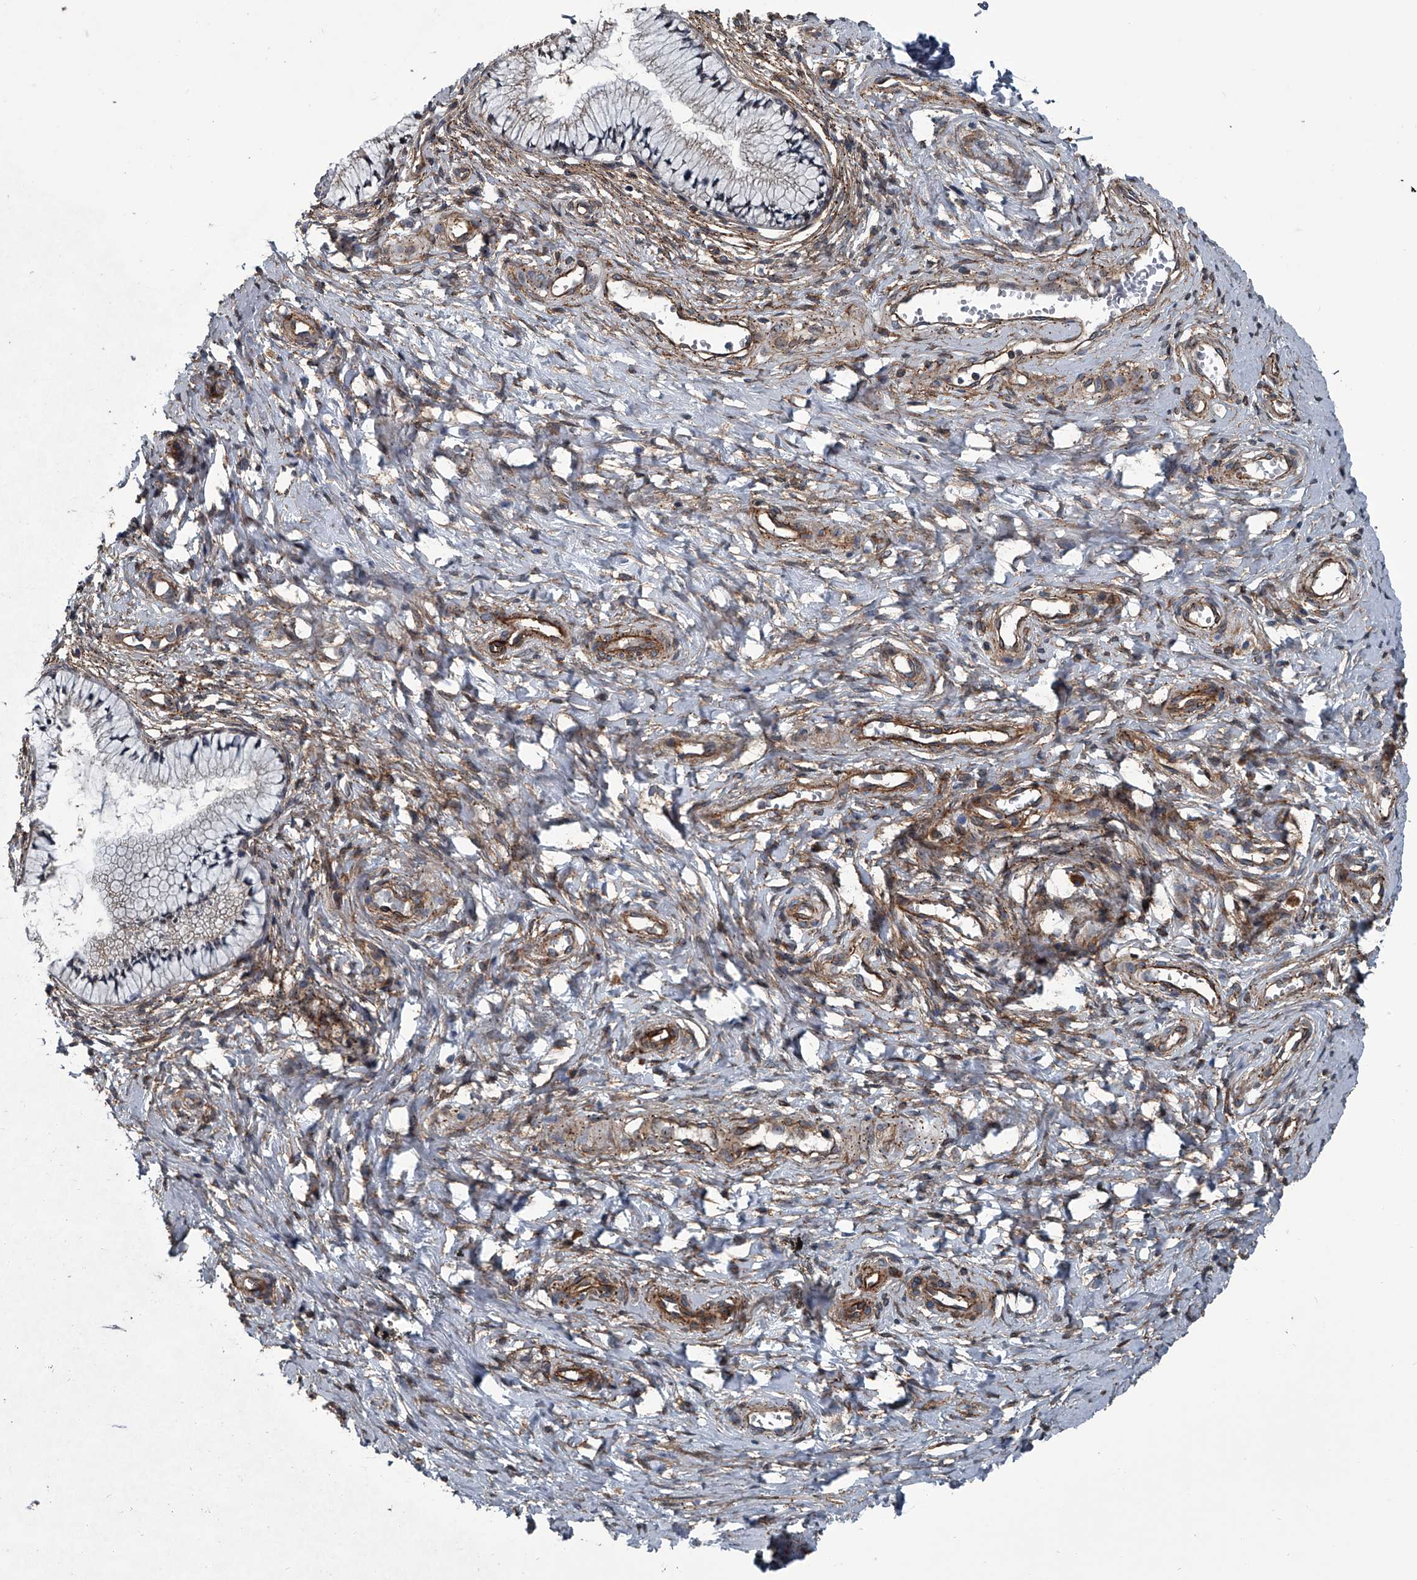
{"staining": {"intensity": "weak", "quantity": "<25%", "location": "cytoplasmic/membranous"}, "tissue": "cervix", "cell_type": "Glandular cells", "image_type": "normal", "snomed": [{"axis": "morphology", "description": "Normal tissue, NOS"}, {"axis": "topography", "description": "Cervix"}], "caption": "Protein analysis of unremarkable cervix shows no significant positivity in glandular cells.", "gene": "LDLRAD2", "patient": {"sex": "female", "age": 36}}